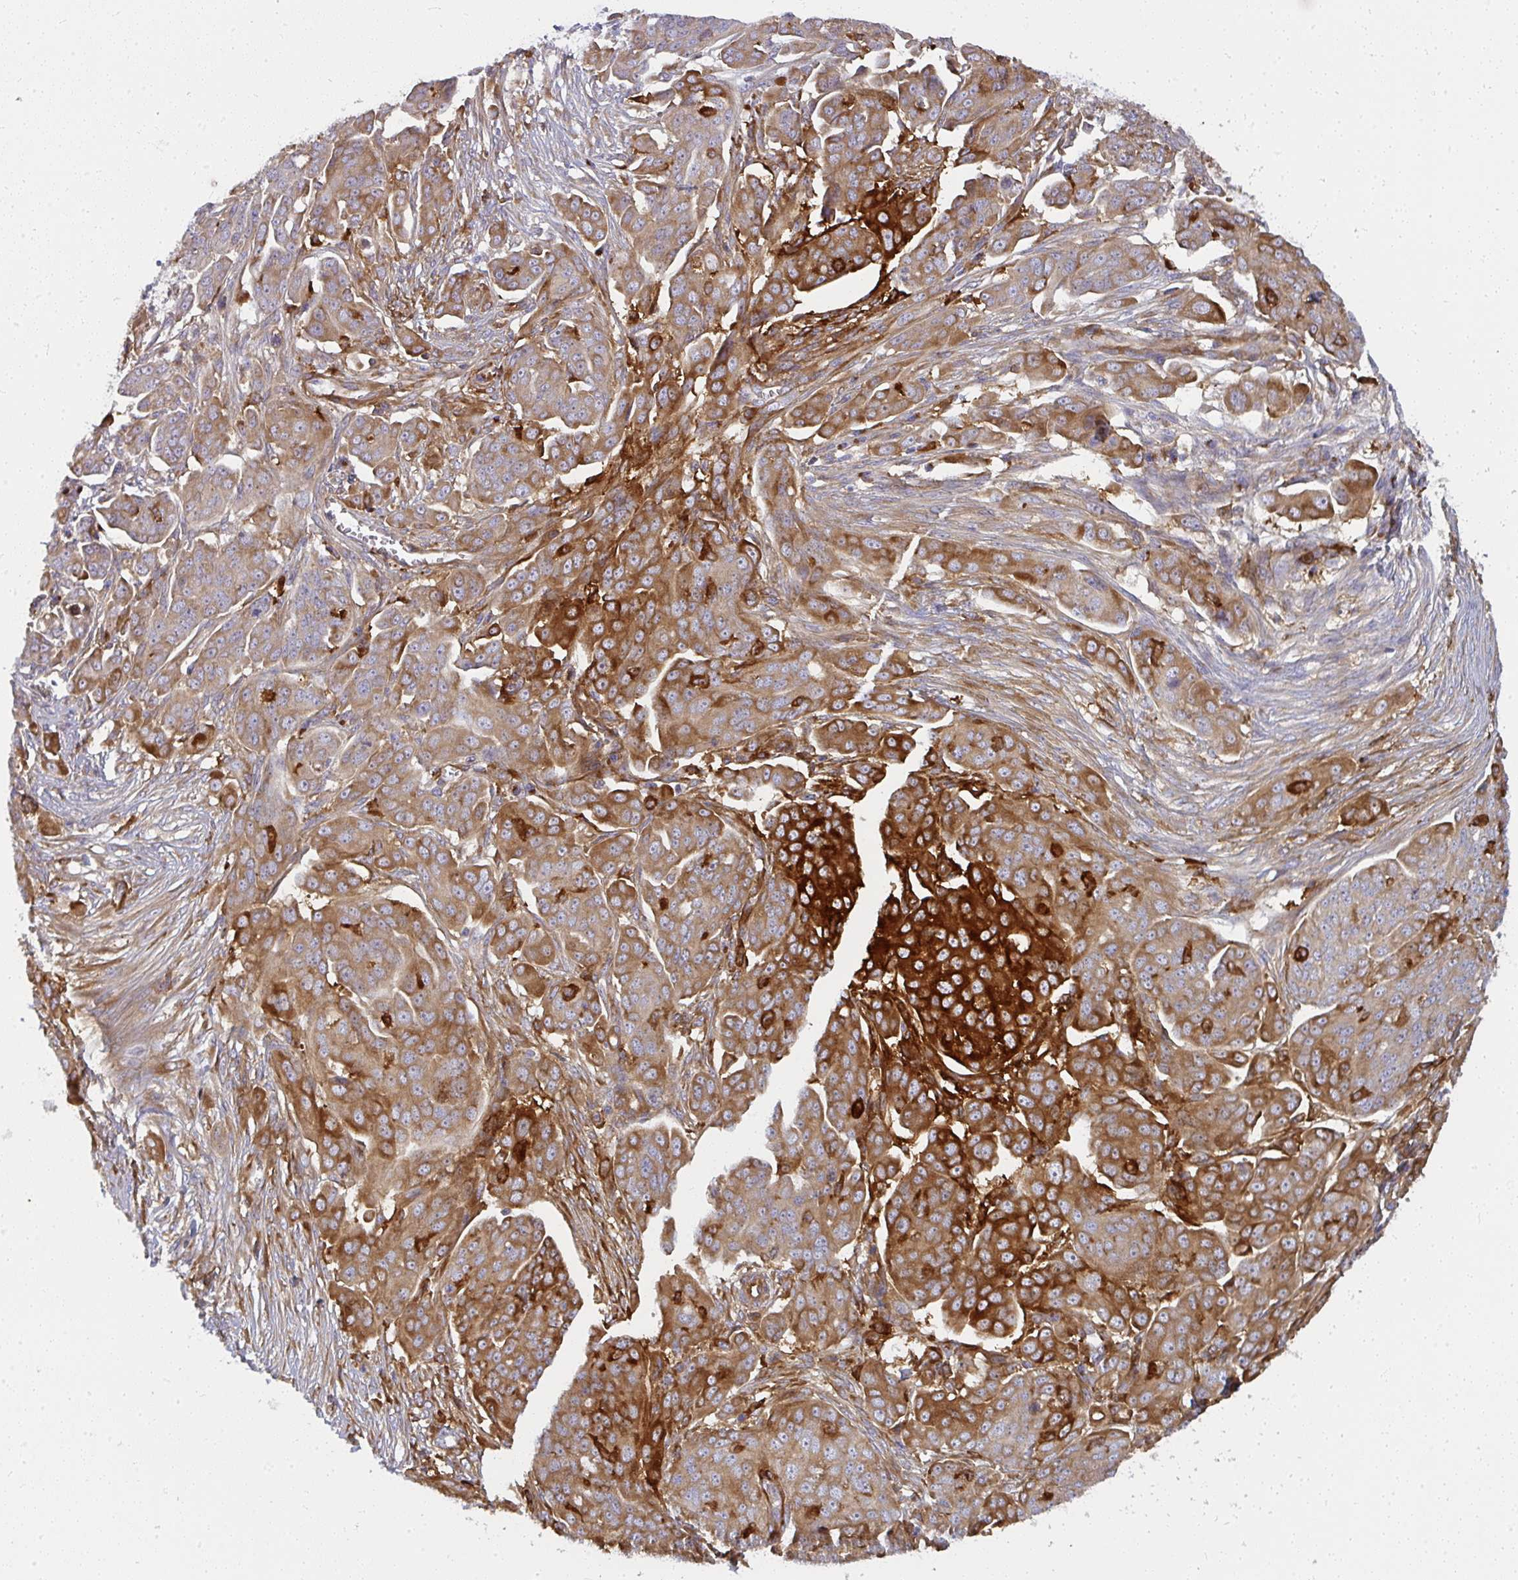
{"staining": {"intensity": "strong", "quantity": "25%-75%", "location": "cytoplasmic/membranous"}, "tissue": "ovarian cancer", "cell_type": "Tumor cells", "image_type": "cancer", "snomed": [{"axis": "morphology", "description": "Carcinoma, endometroid"}, {"axis": "topography", "description": "Ovary"}], "caption": "Protein analysis of ovarian cancer tissue shows strong cytoplasmic/membranous positivity in about 25%-75% of tumor cells. The protein is shown in brown color, while the nuclei are stained blue.", "gene": "IFIT3", "patient": {"sex": "female", "age": 70}}